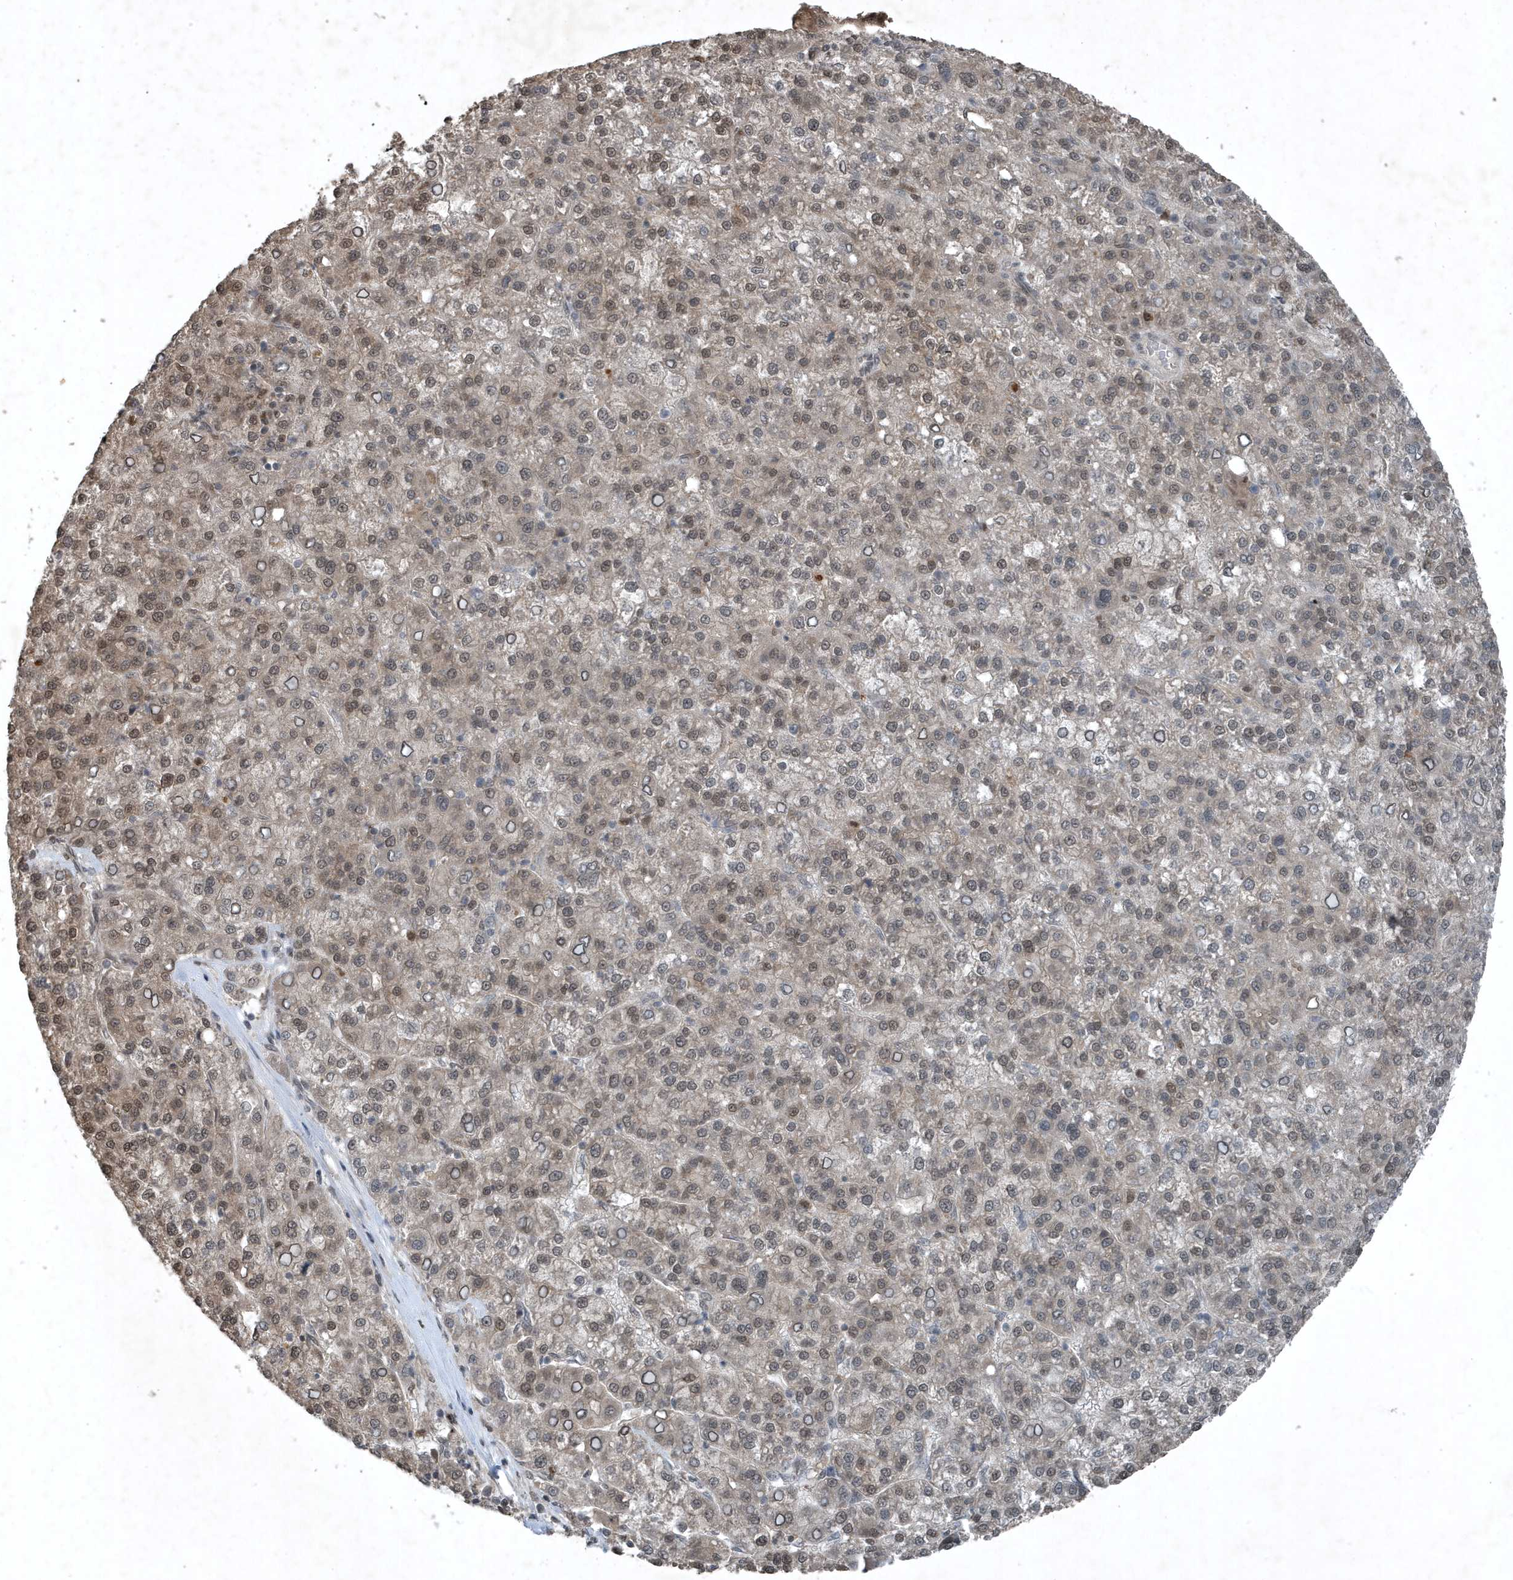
{"staining": {"intensity": "weak", "quantity": ">75%", "location": "cytoplasmic/membranous,nuclear"}, "tissue": "liver cancer", "cell_type": "Tumor cells", "image_type": "cancer", "snomed": [{"axis": "morphology", "description": "Carcinoma, Hepatocellular, NOS"}, {"axis": "topography", "description": "Liver"}], "caption": "Immunohistochemistry (IHC) (DAB) staining of liver cancer demonstrates weak cytoplasmic/membranous and nuclear protein expression in about >75% of tumor cells.", "gene": "HSPA1A", "patient": {"sex": "female", "age": 58}}